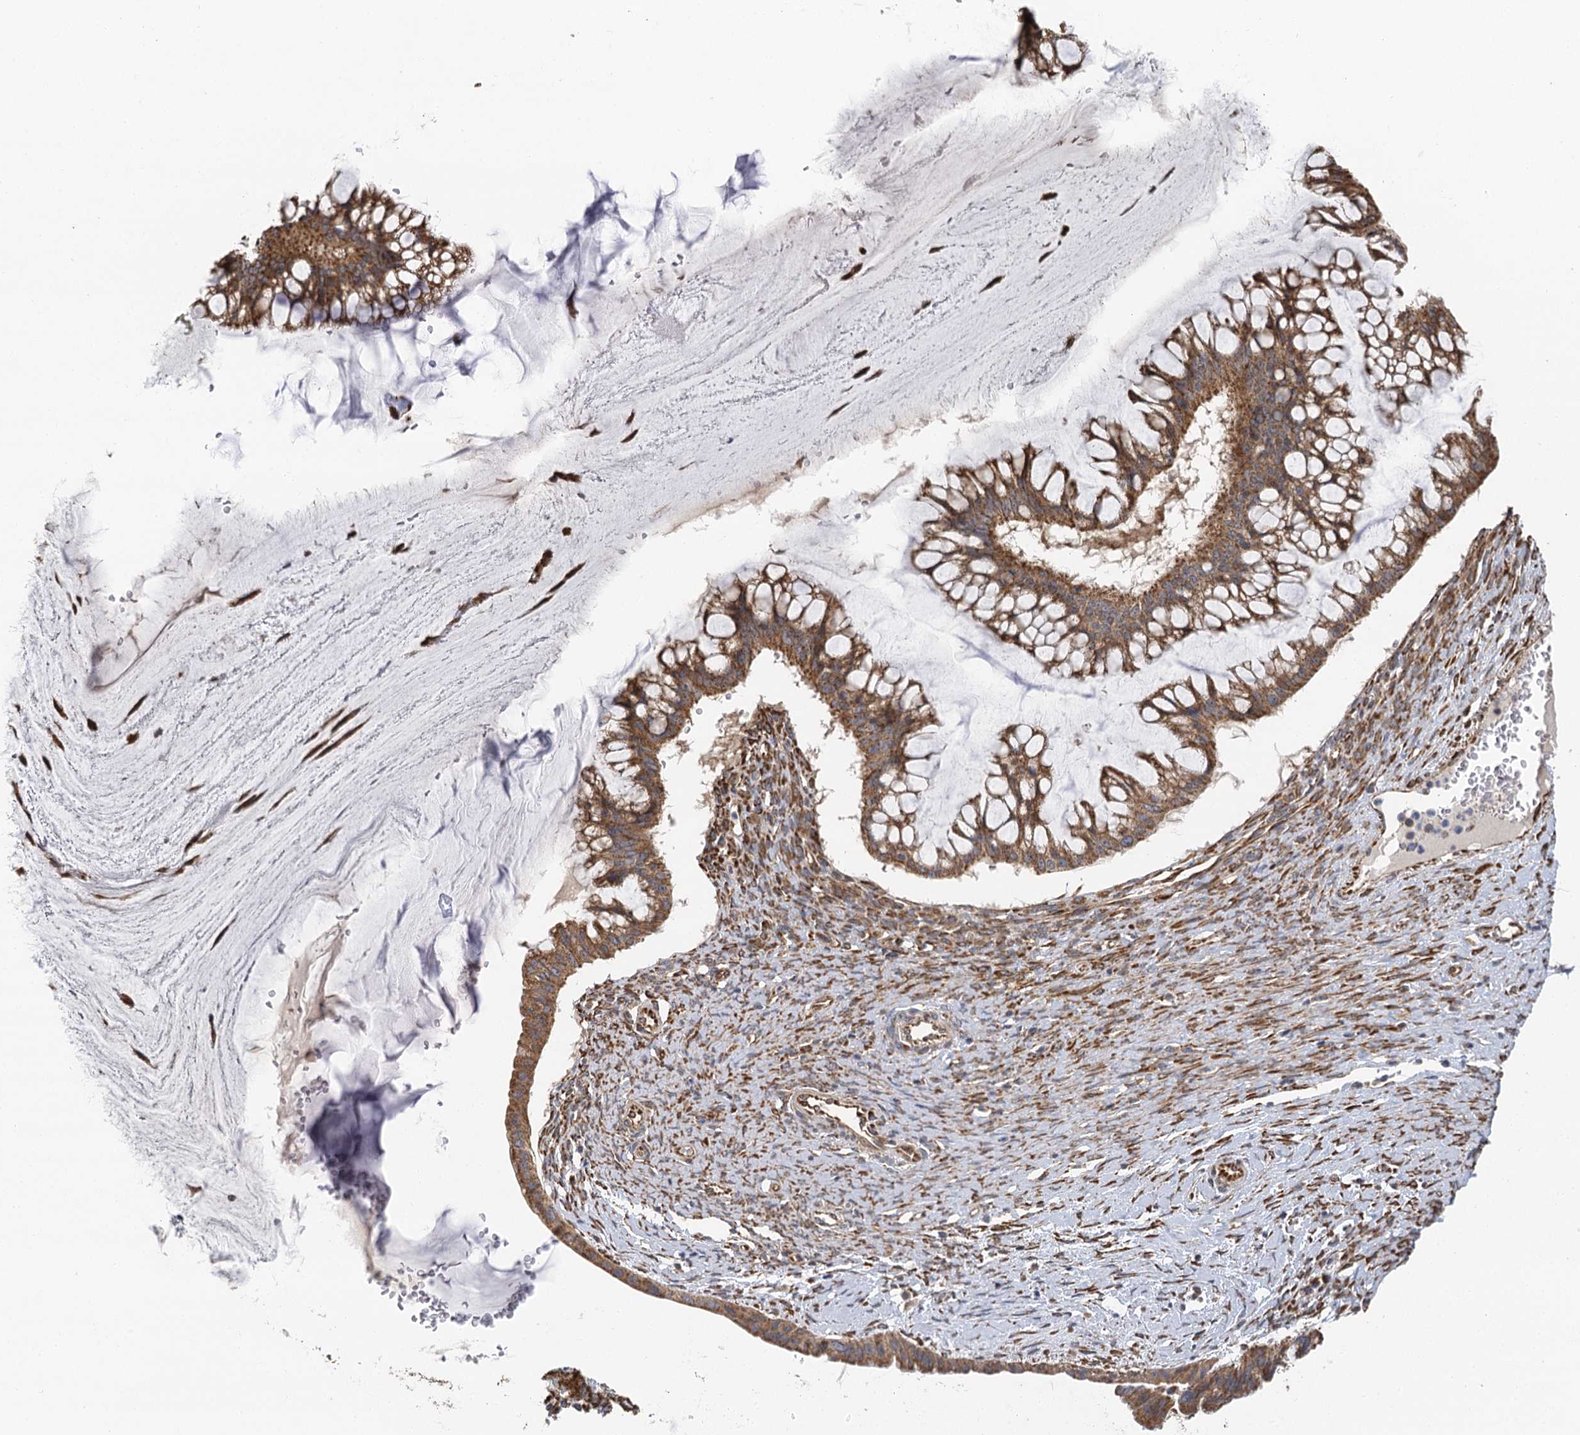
{"staining": {"intensity": "moderate", "quantity": ">75%", "location": "cytoplasmic/membranous"}, "tissue": "ovarian cancer", "cell_type": "Tumor cells", "image_type": "cancer", "snomed": [{"axis": "morphology", "description": "Cystadenocarcinoma, mucinous, NOS"}, {"axis": "topography", "description": "Ovary"}], "caption": "Immunohistochemistry micrograph of ovarian cancer (mucinous cystadenocarcinoma) stained for a protein (brown), which demonstrates medium levels of moderate cytoplasmic/membranous positivity in about >75% of tumor cells.", "gene": "IL11RA", "patient": {"sex": "female", "age": 73}}